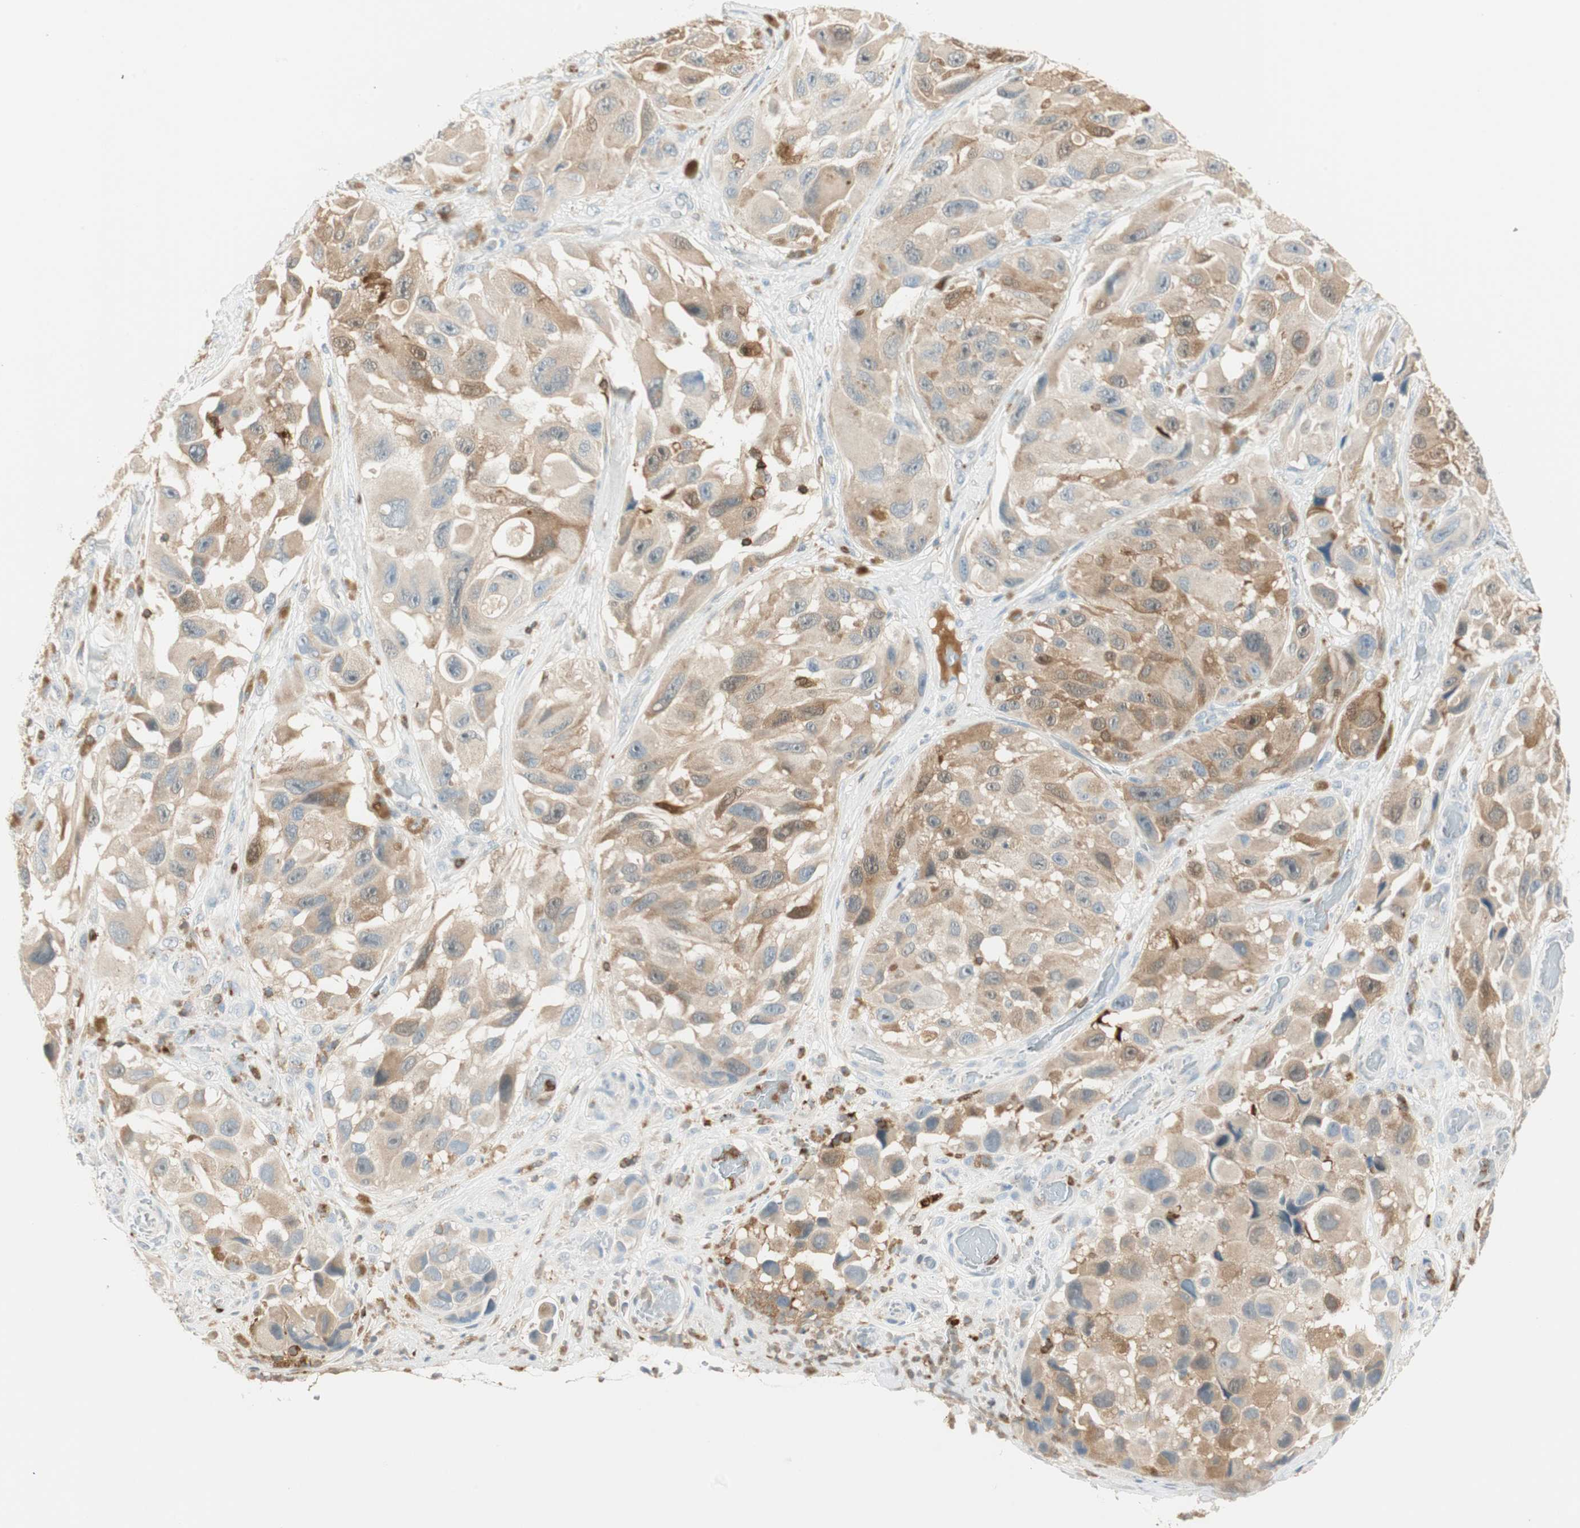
{"staining": {"intensity": "moderate", "quantity": ">75%", "location": "cytoplasmic/membranous"}, "tissue": "melanoma", "cell_type": "Tumor cells", "image_type": "cancer", "snomed": [{"axis": "morphology", "description": "Malignant melanoma, NOS"}, {"axis": "topography", "description": "Skin"}], "caption": "Tumor cells reveal medium levels of moderate cytoplasmic/membranous positivity in approximately >75% of cells in human malignant melanoma.", "gene": "HPGD", "patient": {"sex": "female", "age": 73}}